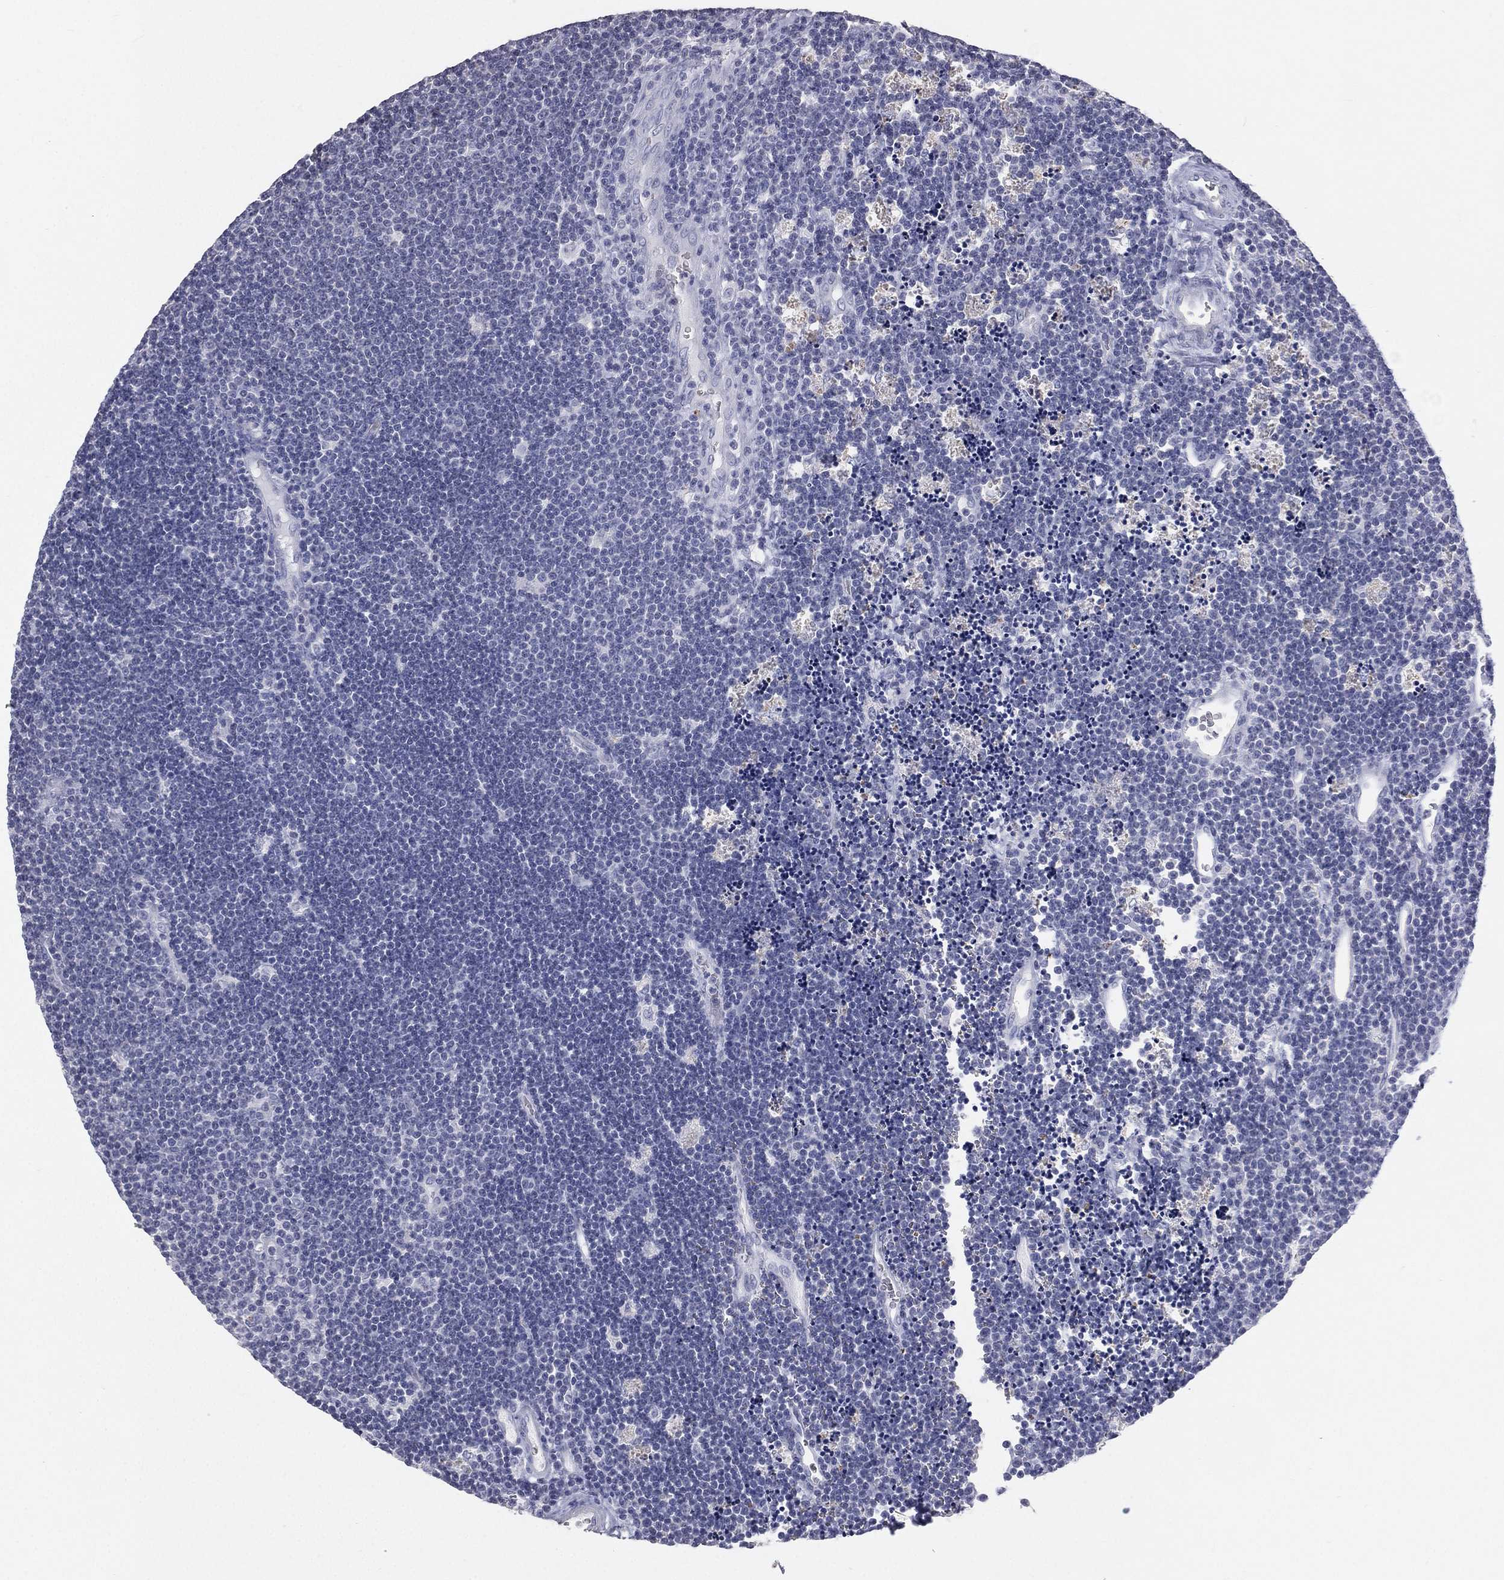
{"staining": {"intensity": "negative", "quantity": "none", "location": "none"}, "tissue": "lymphoma", "cell_type": "Tumor cells", "image_type": "cancer", "snomed": [{"axis": "morphology", "description": "Malignant lymphoma, non-Hodgkin's type, Low grade"}, {"axis": "topography", "description": "Brain"}], "caption": "Low-grade malignant lymphoma, non-Hodgkin's type was stained to show a protein in brown. There is no significant positivity in tumor cells.", "gene": "ESX1", "patient": {"sex": "female", "age": 66}}